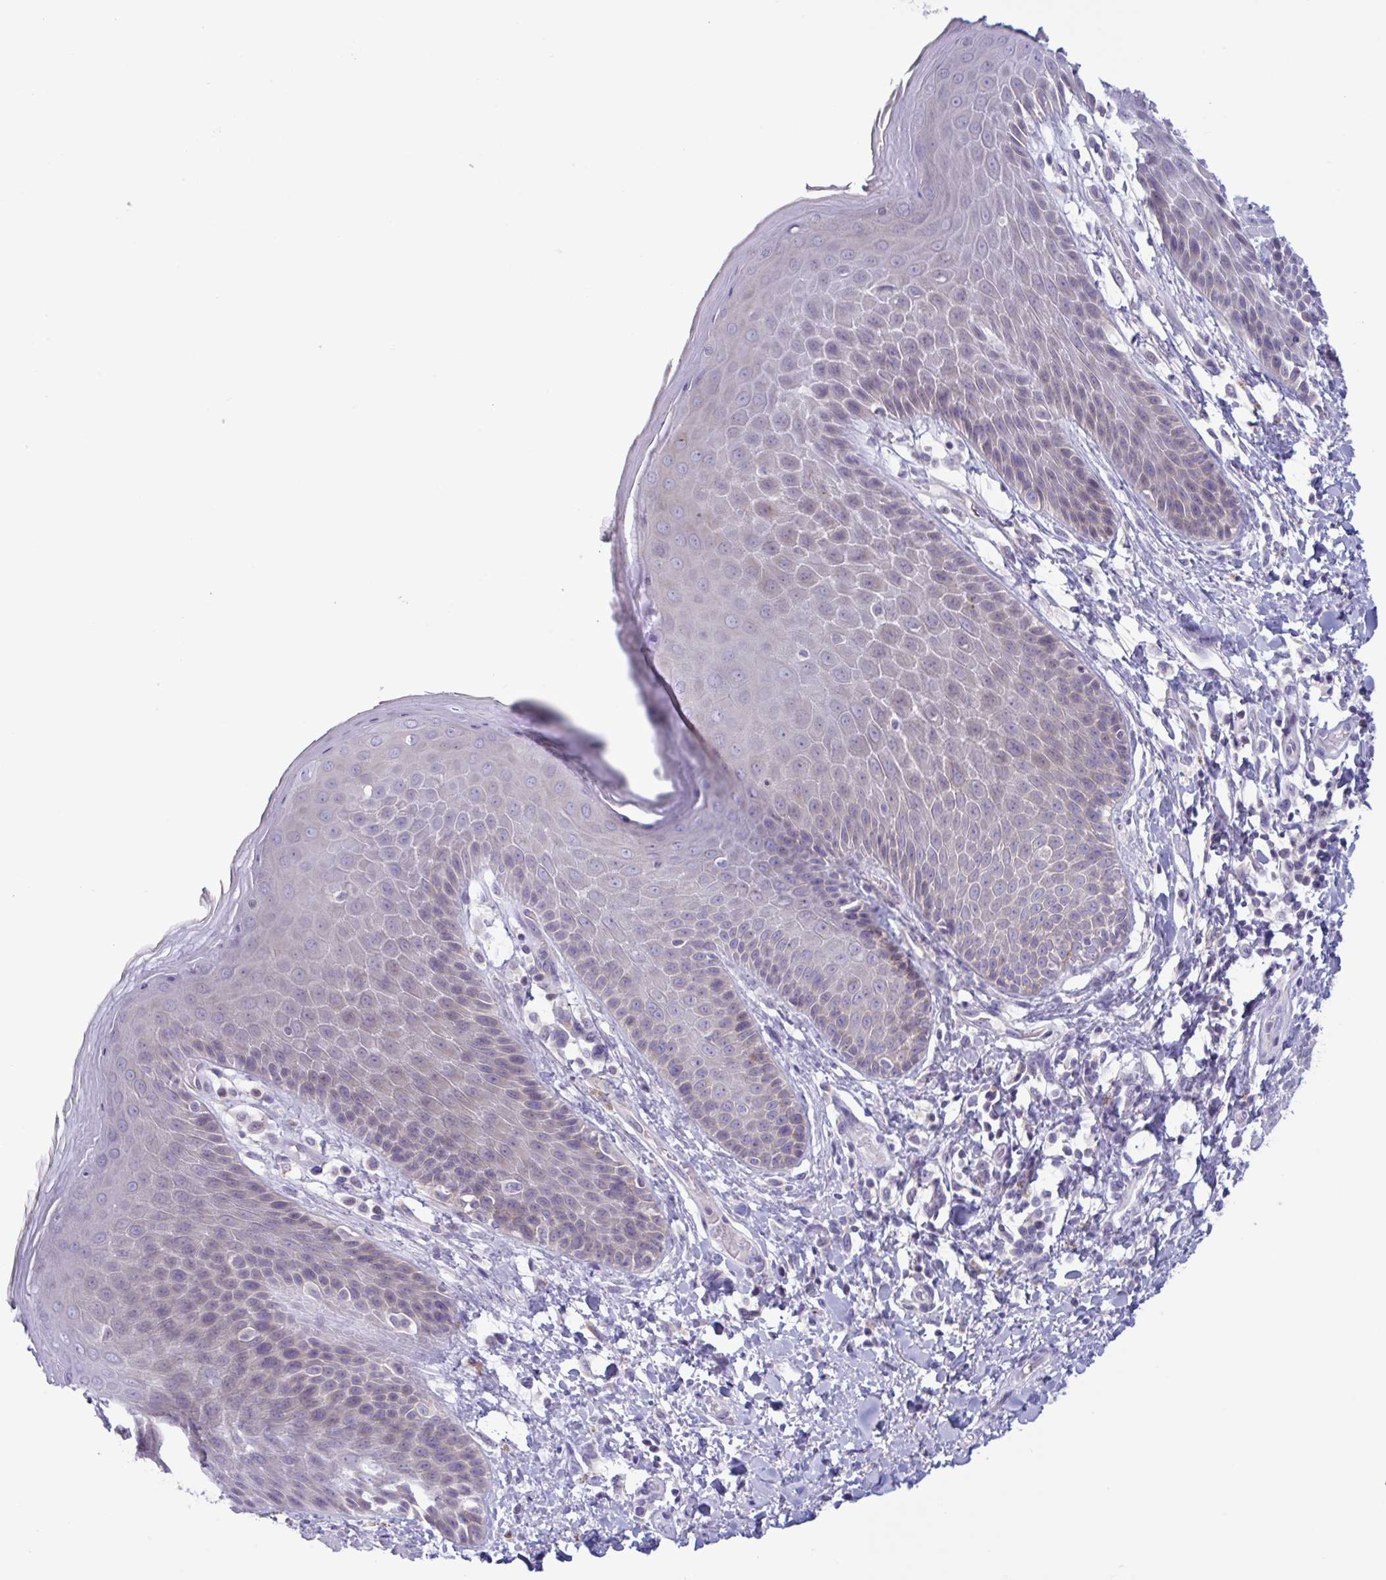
{"staining": {"intensity": "negative", "quantity": "none", "location": "none"}, "tissue": "skin", "cell_type": "Epidermal cells", "image_type": "normal", "snomed": [{"axis": "morphology", "description": "Normal tissue, NOS"}, {"axis": "topography", "description": "Anal"}, {"axis": "topography", "description": "Peripheral nerve tissue"}], "caption": "An immunohistochemistry (IHC) photomicrograph of unremarkable skin is shown. There is no staining in epidermal cells of skin.", "gene": "NAA30", "patient": {"sex": "male", "age": 51}}